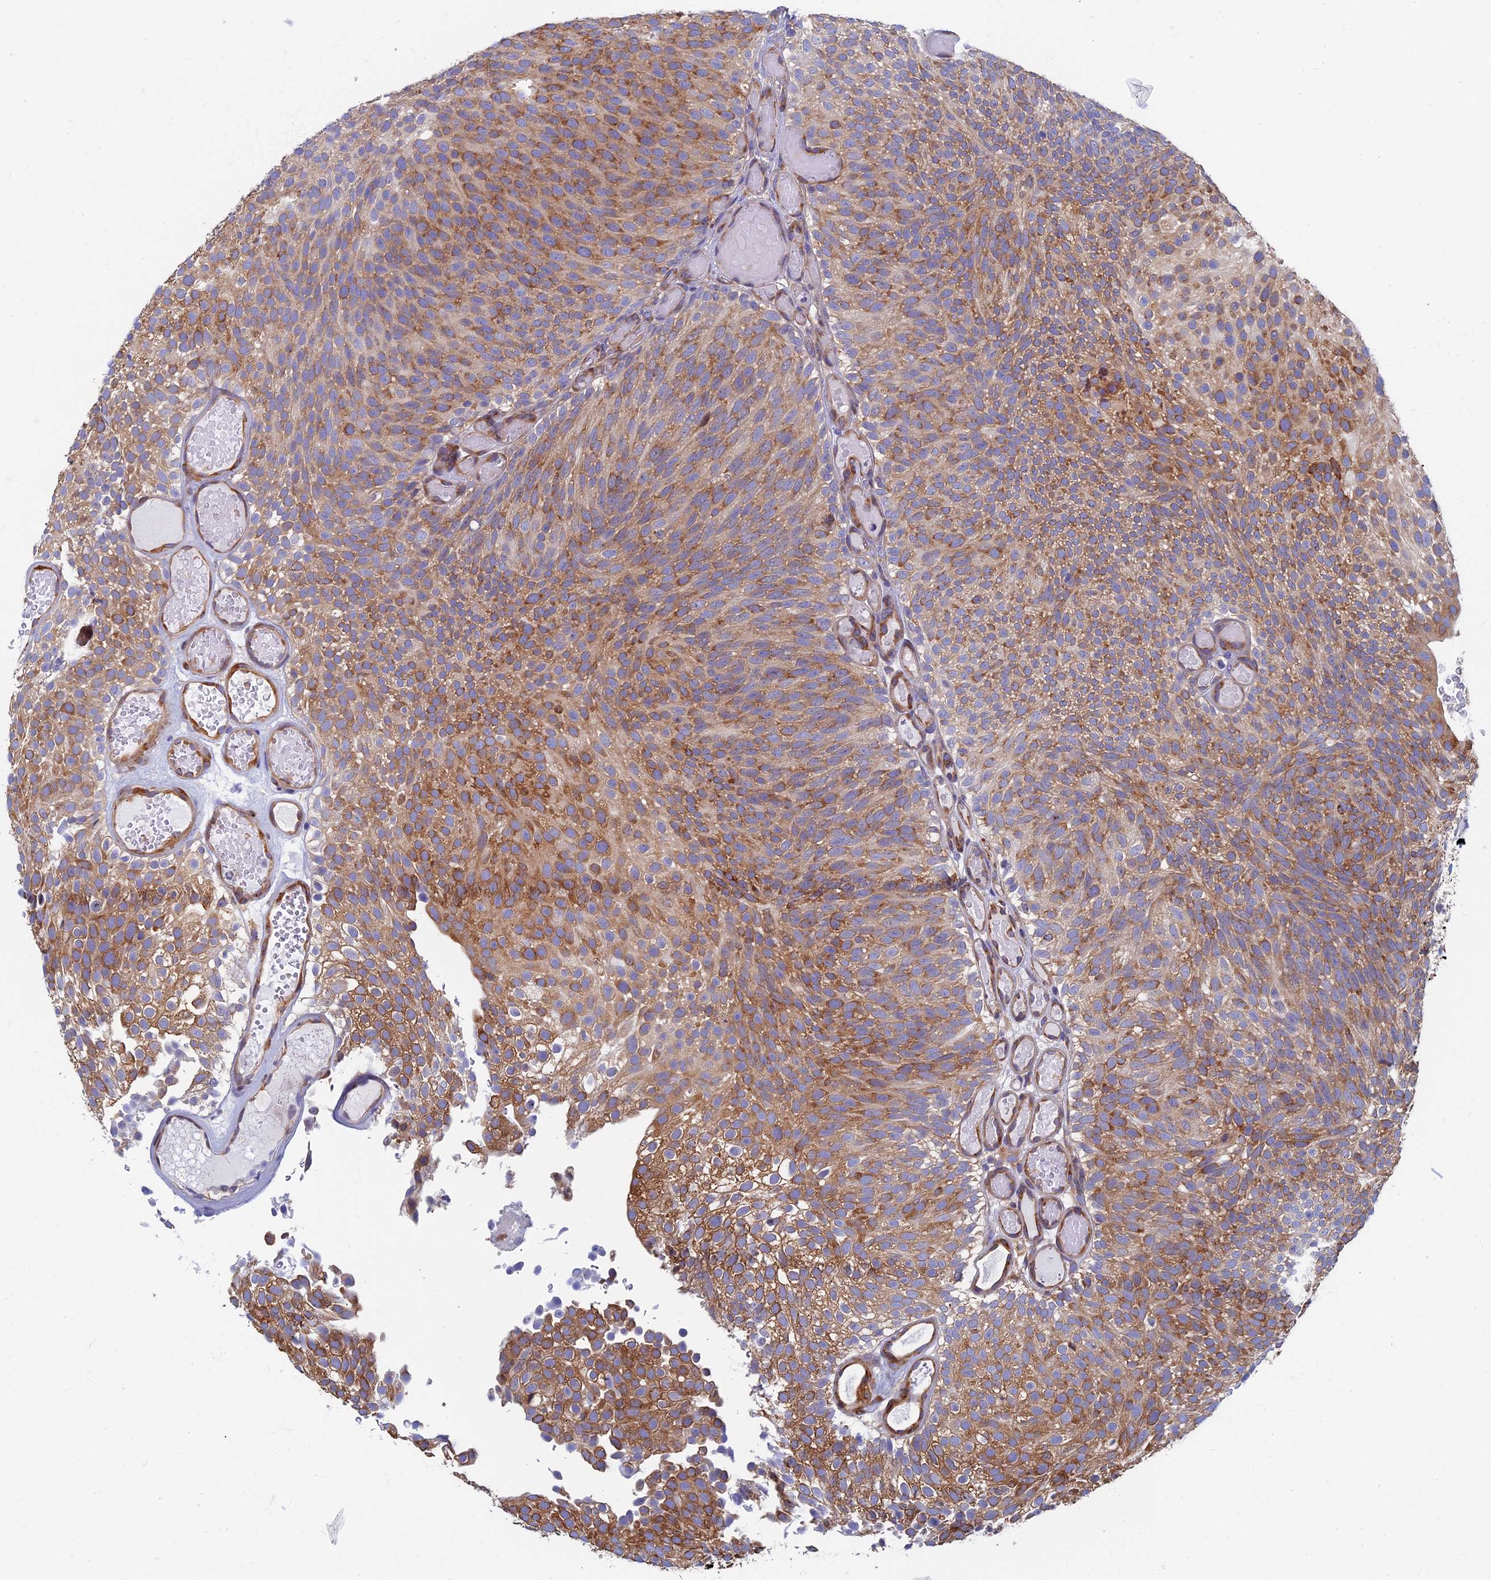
{"staining": {"intensity": "moderate", "quantity": ">75%", "location": "cytoplasmic/membranous"}, "tissue": "urothelial cancer", "cell_type": "Tumor cells", "image_type": "cancer", "snomed": [{"axis": "morphology", "description": "Urothelial carcinoma, Low grade"}, {"axis": "topography", "description": "Urinary bladder"}], "caption": "This histopathology image reveals IHC staining of urothelial carcinoma (low-grade), with medium moderate cytoplasmic/membranous staining in about >75% of tumor cells.", "gene": "YBX1", "patient": {"sex": "male", "age": 78}}